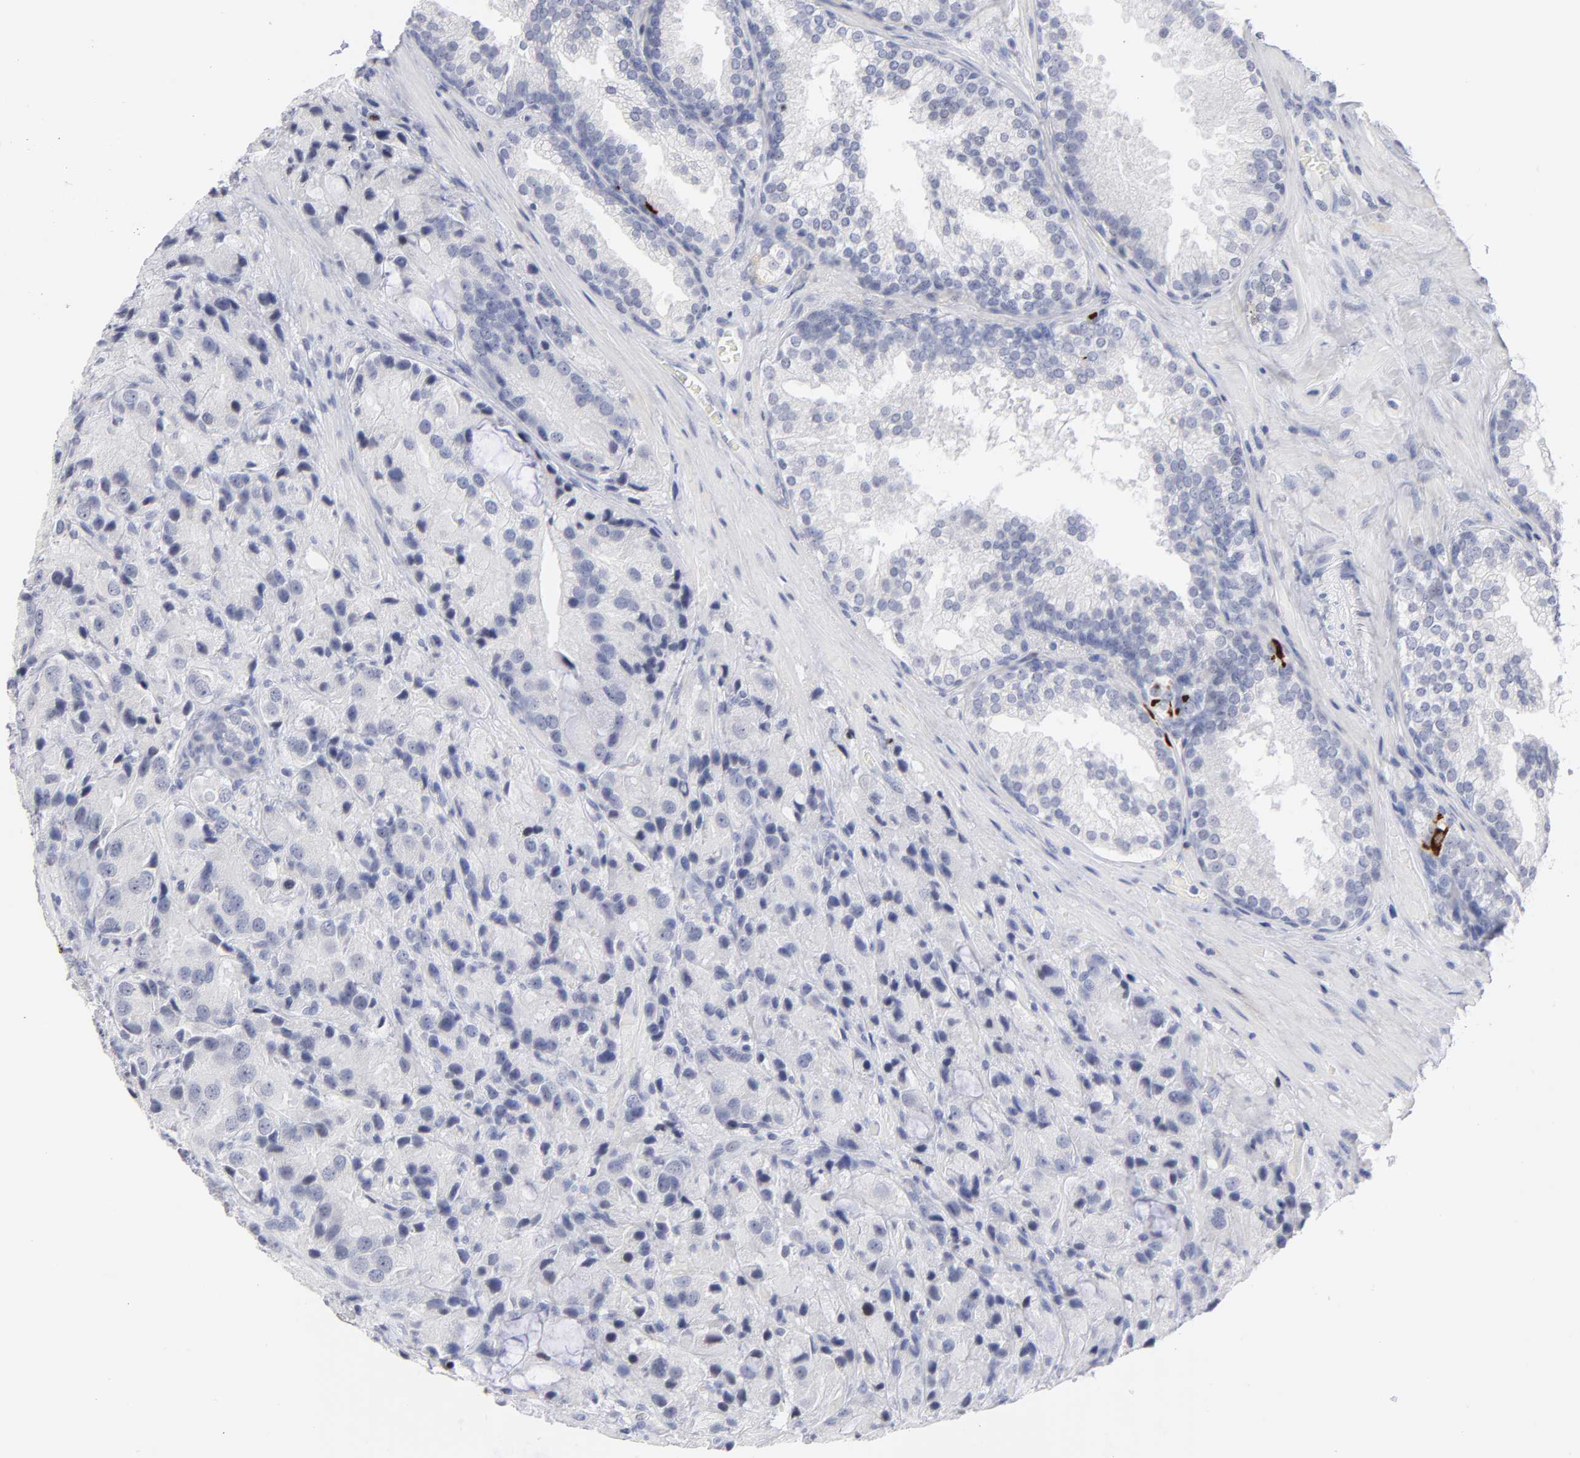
{"staining": {"intensity": "negative", "quantity": "none", "location": "none"}, "tissue": "prostate cancer", "cell_type": "Tumor cells", "image_type": "cancer", "snomed": [{"axis": "morphology", "description": "Adenocarcinoma, High grade"}, {"axis": "topography", "description": "Prostate"}], "caption": "An immunohistochemistry histopathology image of prostate cancer is shown. There is no staining in tumor cells of prostate cancer.", "gene": "KHNYN", "patient": {"sex": "male", "age": 70}}